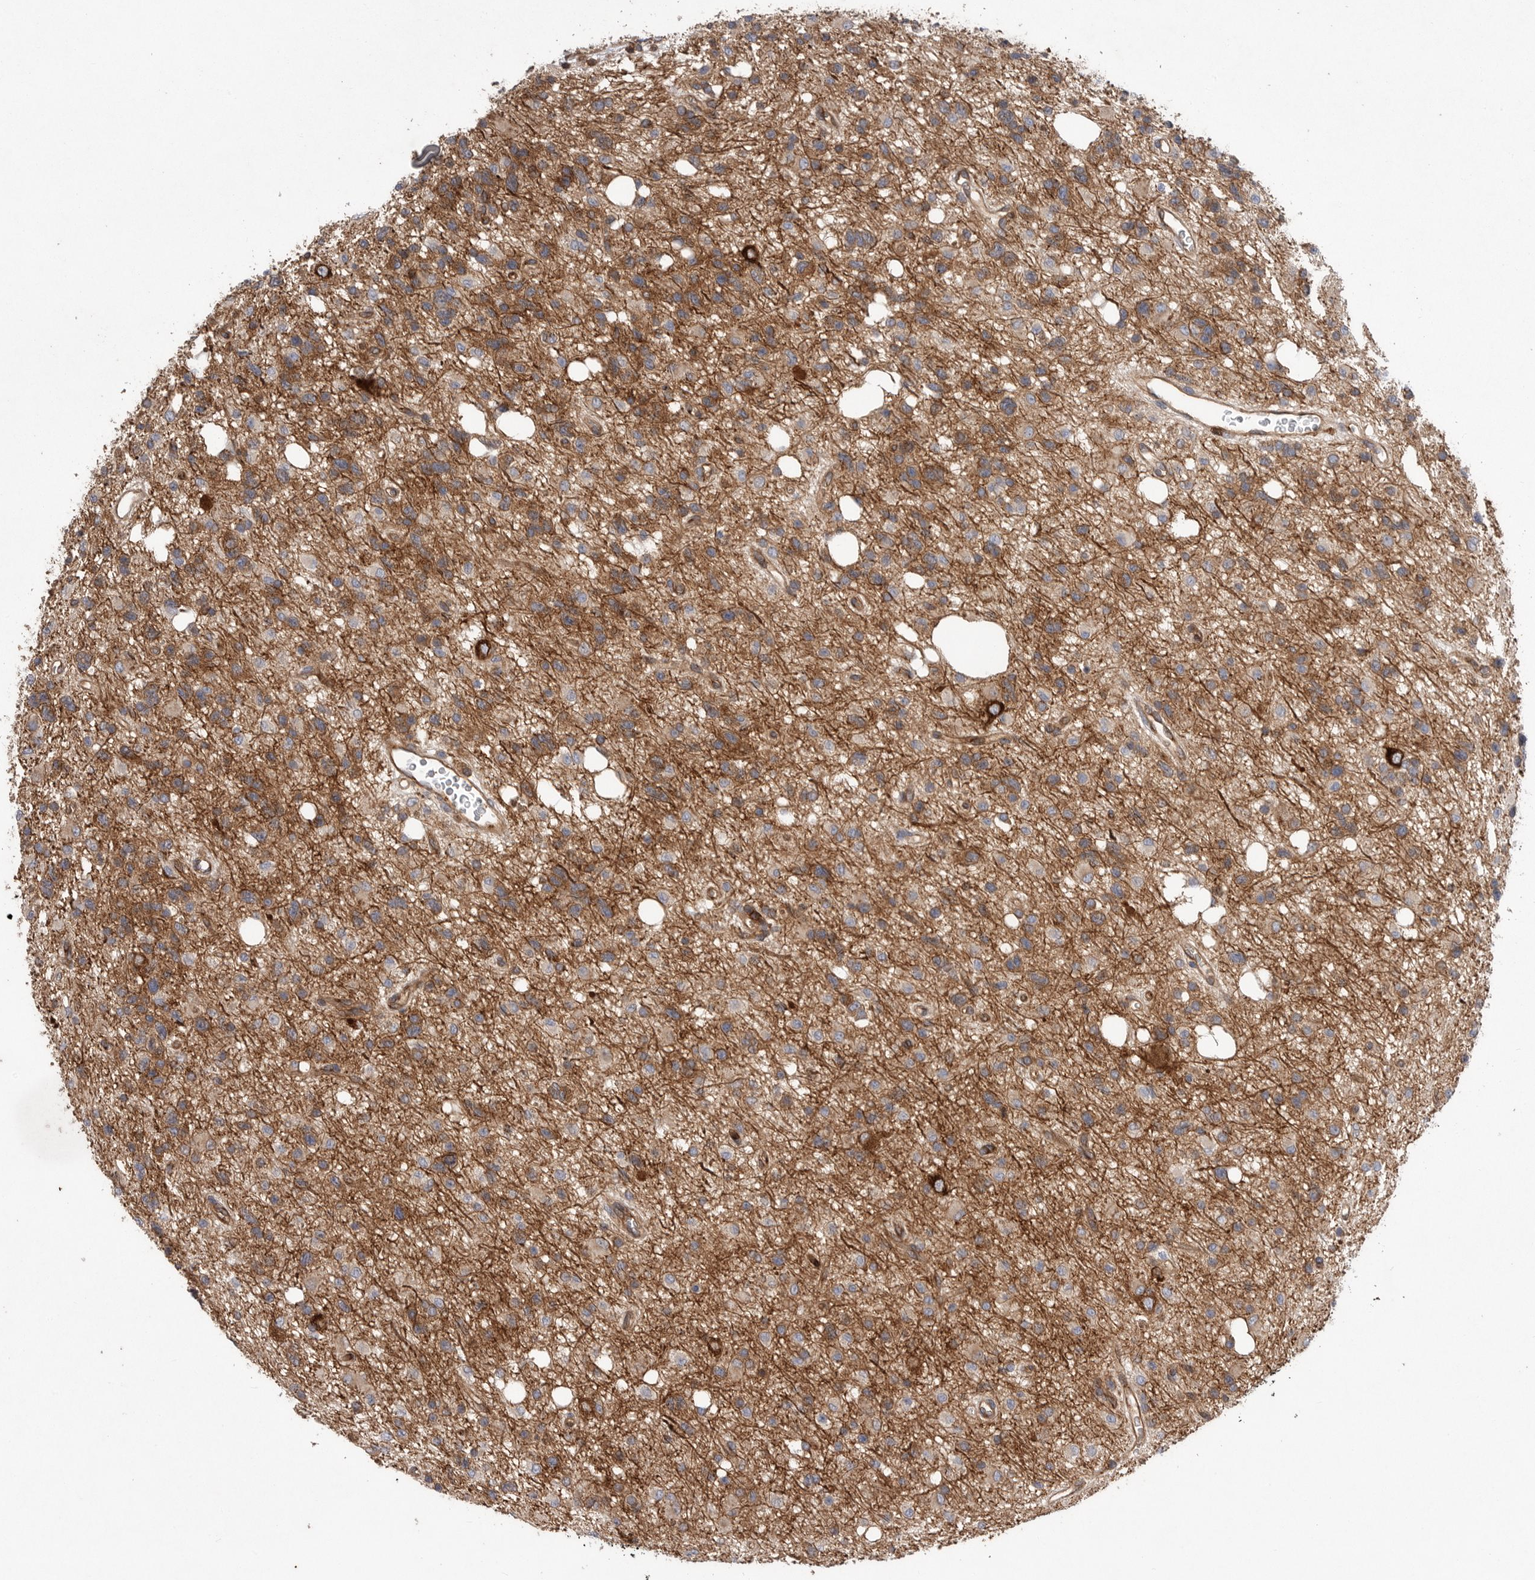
{"staining": {"intensity": "moderate", "quantity": "25%-75%", "location": "cytoplasmic/membranous"}, "tissue": "glioma", "cell_type": "Tumor cells", "image_type": "cancer", "snomed": [{"axis": "morphology", "description": "Glioma, malignant, High grade"}, {"axis": "topography", "description": "Brain"}], "caption": "Immunohistochemical staining of human malignant glioma (high-grade) reveals medium levels of moderate cytoplasmic/membranous staining in approximately 25%-75% of tumor cells. (Stains: DAB in brown, nuclei in blue, Microscopy: brightfield microscopy at high magnification).", "gene": "PRKCH", "patient": {"sex": "female", "age": 62}}